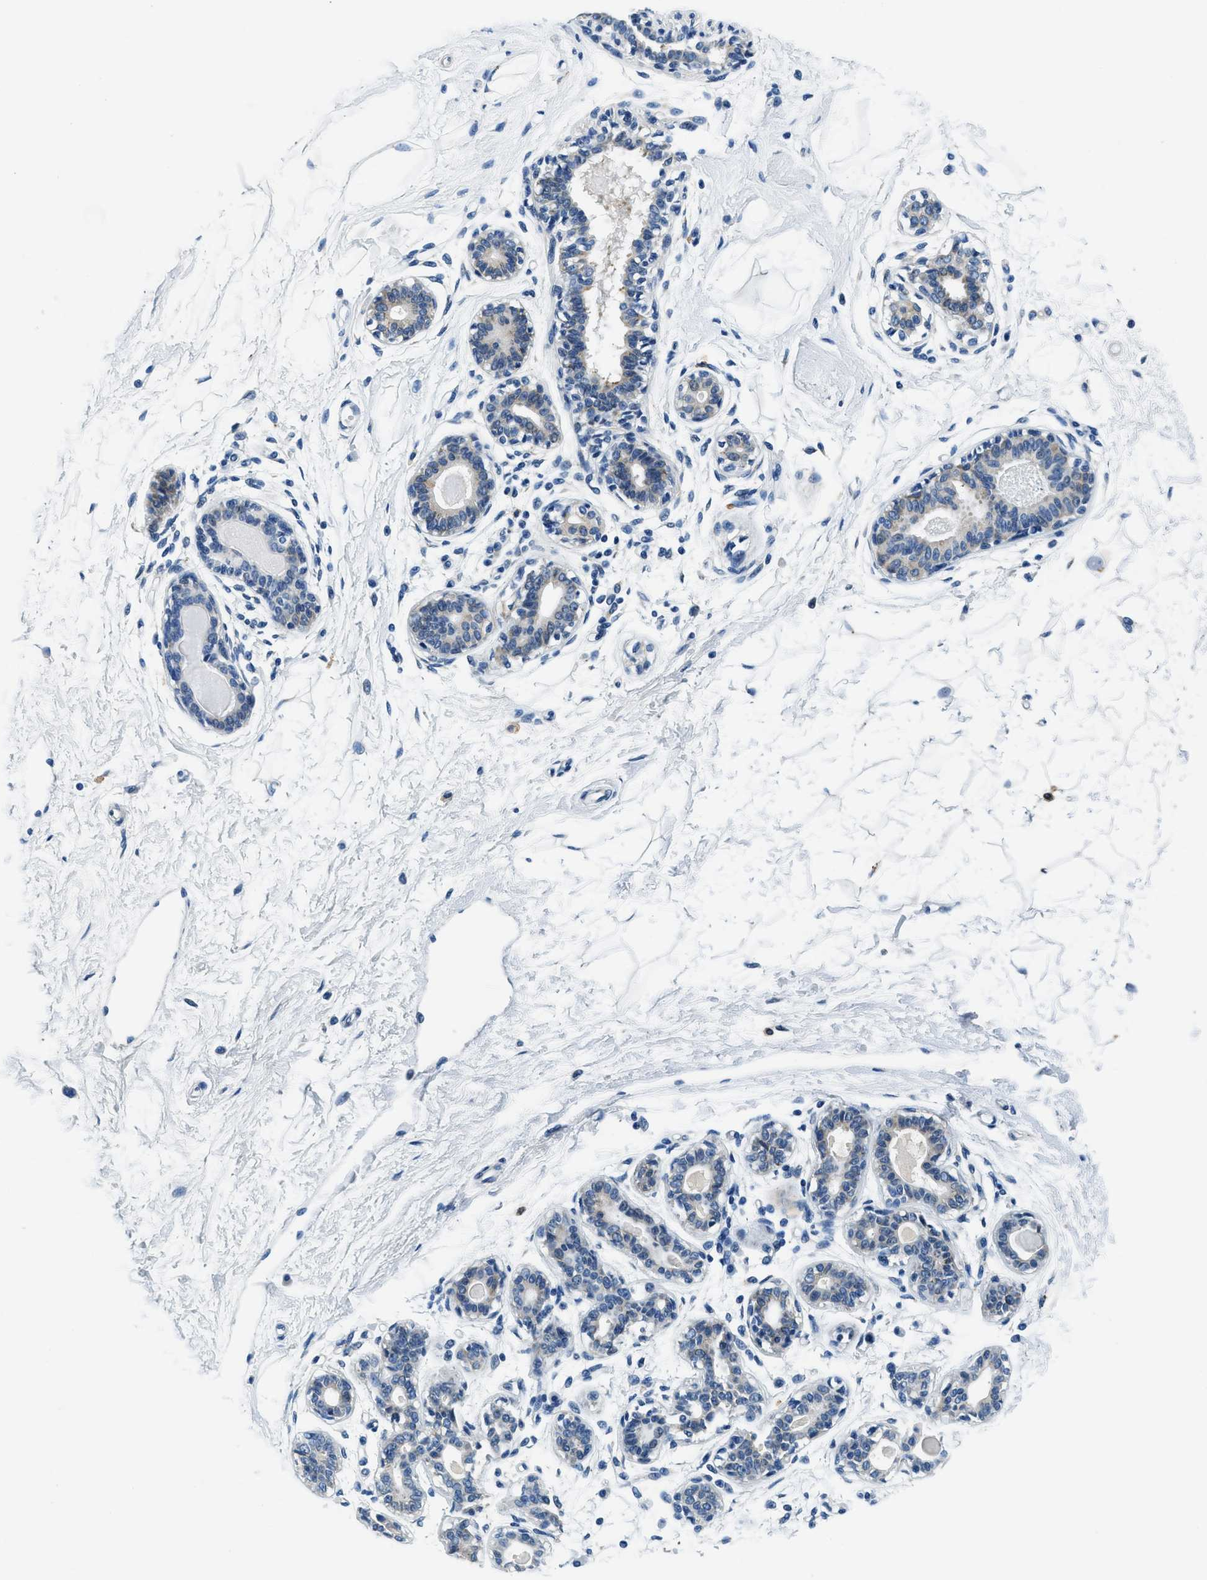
{"staining": {"intensity": "negative", "quantity": "none", "location": "none"}, "tissue": "breast", "cell_type": "Adipocytes", "image_type": "normal", "snomed": [{"axis": "morphology", "description": "Normal tissue, NOS"}, {"axis": "topography", "description": "Breast"}], "caption": "A high-resolution image shows immunohistochemistry (IHC) staining of benign breast, which shows no significant staining in adipocytes.", "gene": "UBAC2", "patient": {"sex": "female", "age": 45}}